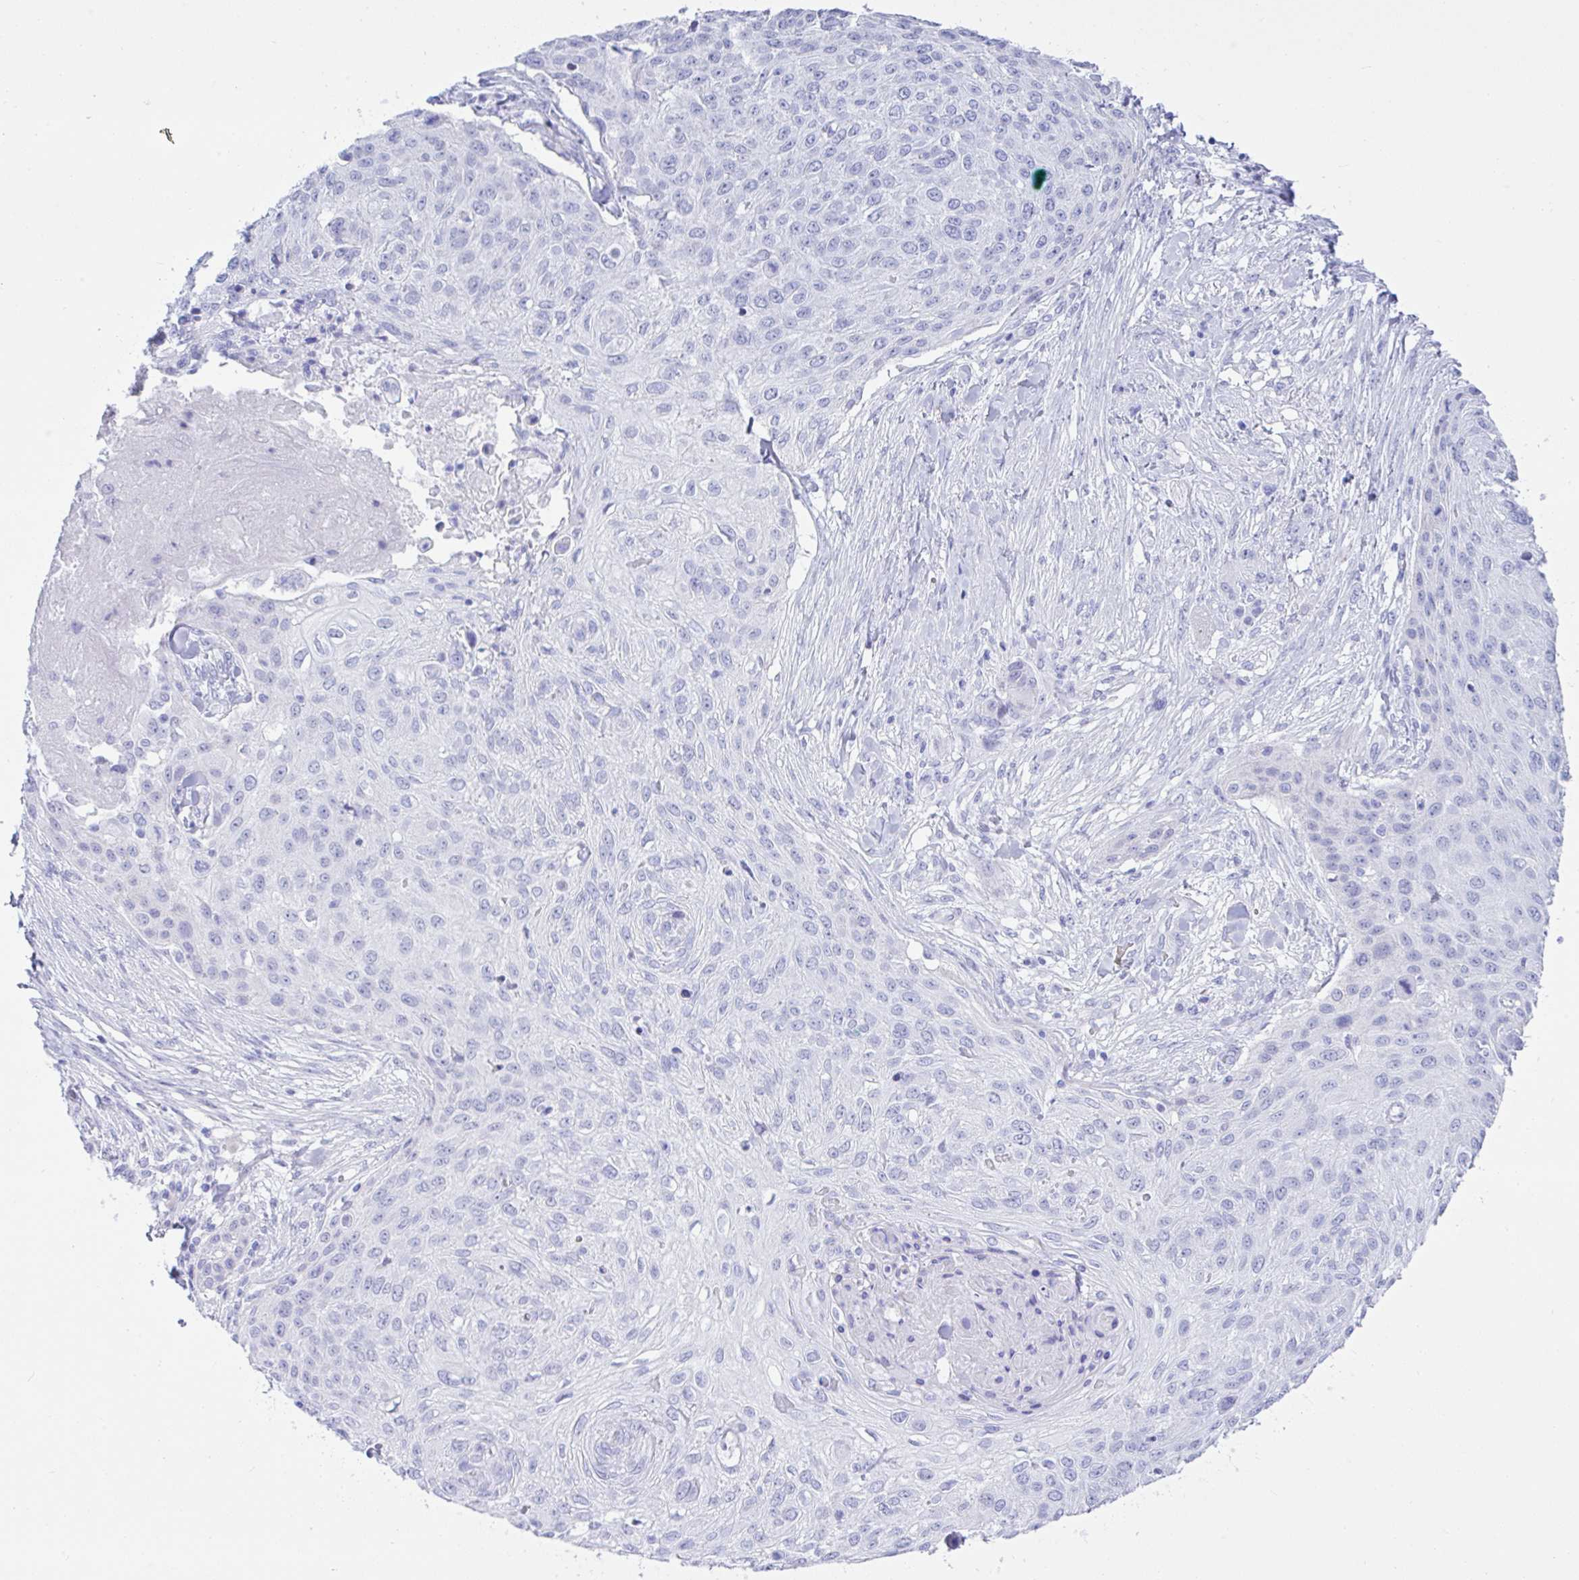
{"staining": {"intensity": "negative", "quantity": "none", "location": "none"}, "tissue": "skin cancer", "cell_type": "Tumor cells", "image_type": "cancer", "snomed": [{"axis": "morphology", "description": "Squamous cell carcinoma, NOS"}, {"axis": "topography", "description": "Skin"}], "caption": "Skin cancer (squamous cell carcinoma) was stained to show a protein in brown. There is no significant expression in tumor cells. The staining is performed using DAB (3,3'-diaminobenzidine) brown chromogen with nuclei counter-stained in using hematoxylin.", "gene": "SEL1L2", "patient": {"sex": "female", "age": 87}}